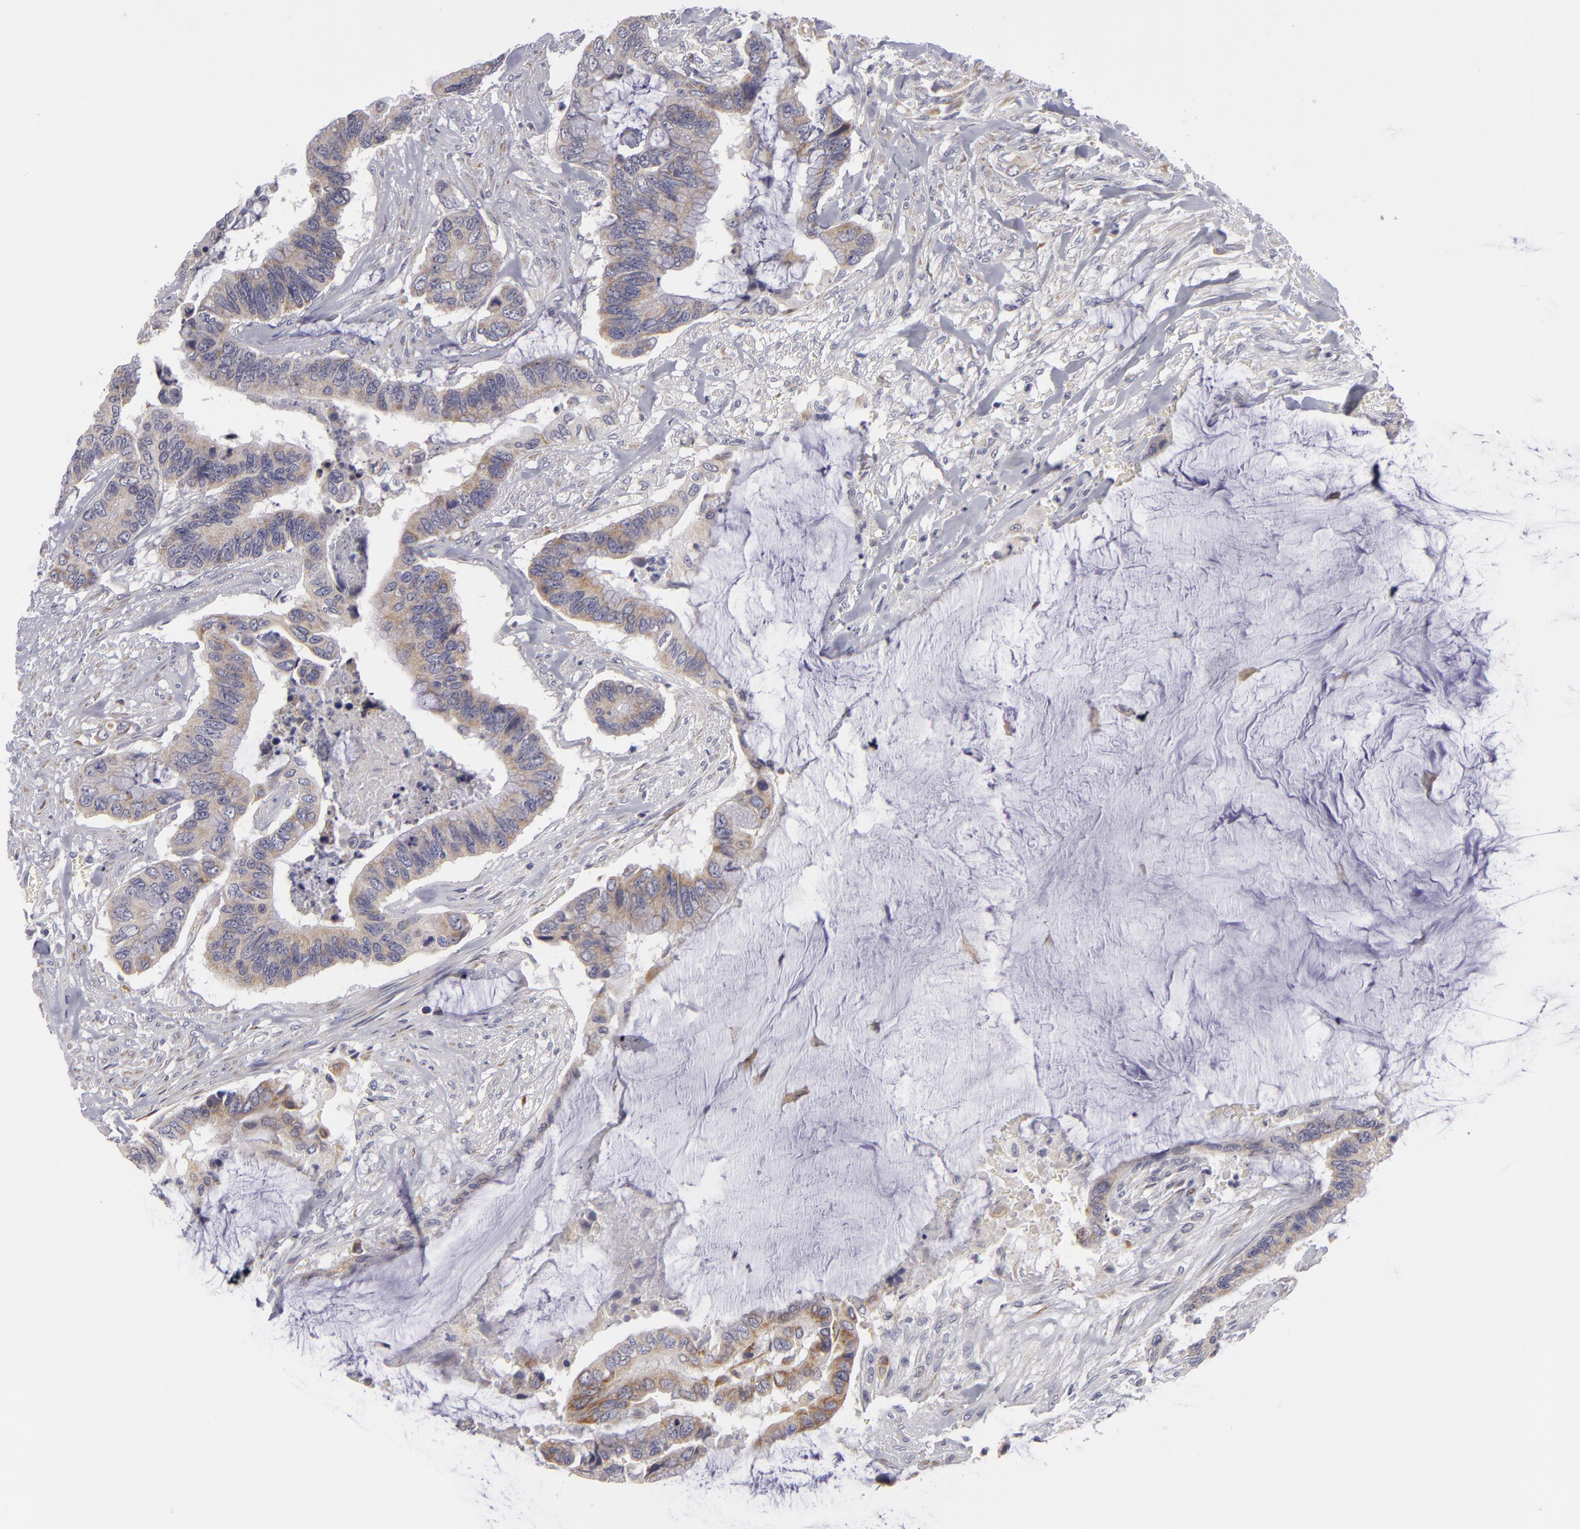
{"staining": {"intensity": "weak", "quantity": ">75%", "location": "cytoplasmic/membranous"}, "tissue": "colorectal cancer", "cell_type": "Tumor cells", "image_type": "cancer", "snomed": [{"axis": "morphology", "description": "Adenocarcinoma, NOS"}, {"axis": "topography", "description": "Rectum"}], "caption": "The photomicrograph demonstrates staining of colorectal cancer, revealing weak cytoplasmic/membranous protein staining (brown color) within tumor cells.", "gene": "ATP2B3", "patient": {"sex": "female", "age": 59}}